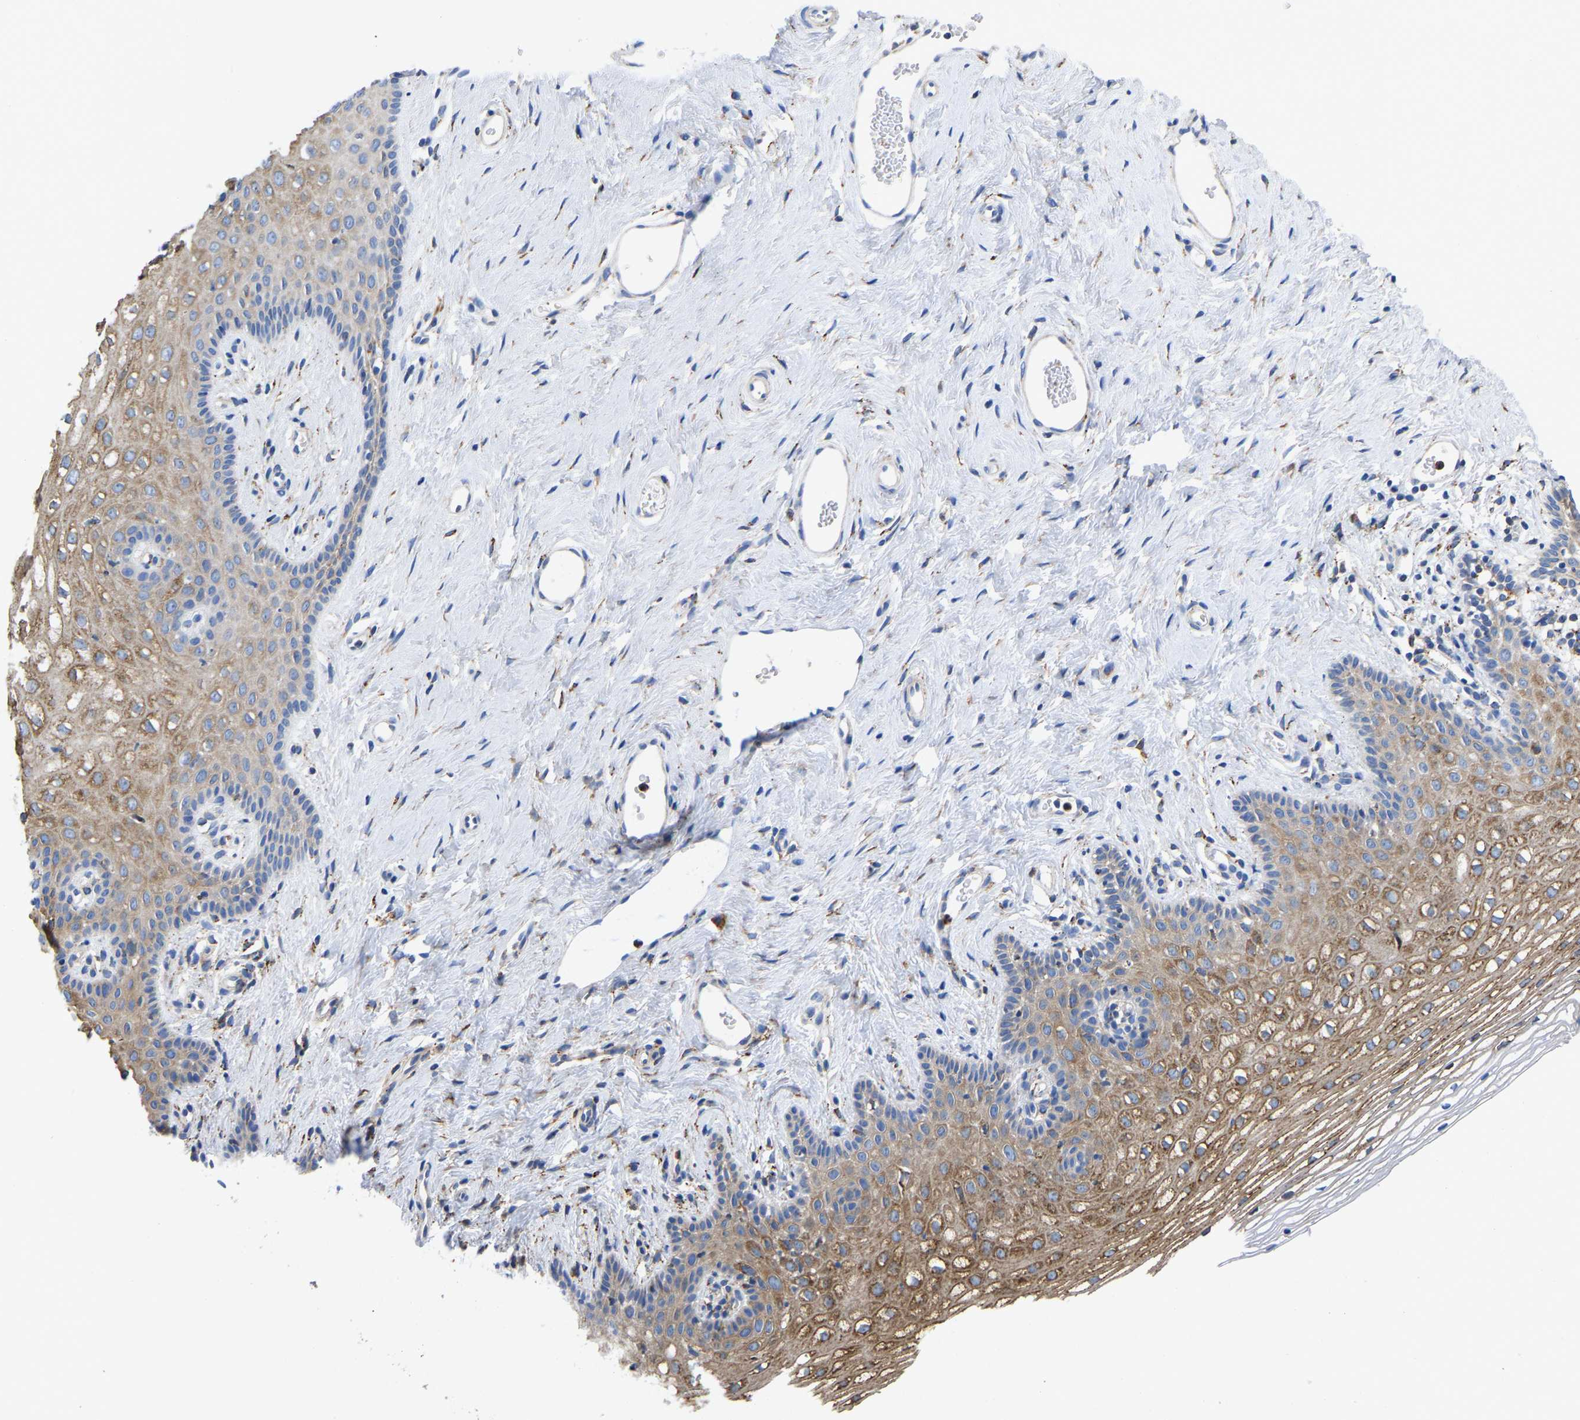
{"staining": {"intensity": "moderate", "quantity": ">75%", "location": "cytoplasmic/membranous"}, "tissue": "vagina", "cell_type": "Squamous epithelial cells", "image_type": "normal", "snomed": [{"axis": "morphology", "description": "Normal tissue, NOS"}, {"axis": "topography", "description": "Vagina"}], "caption": "Vagina stained with a brown dye shows moderate cytoplasmic/membranous positive staining in approximately >75% of squamous epithelial cells.", "gene": "P4HB", "patient": {"sex": "female", "age": 32}}